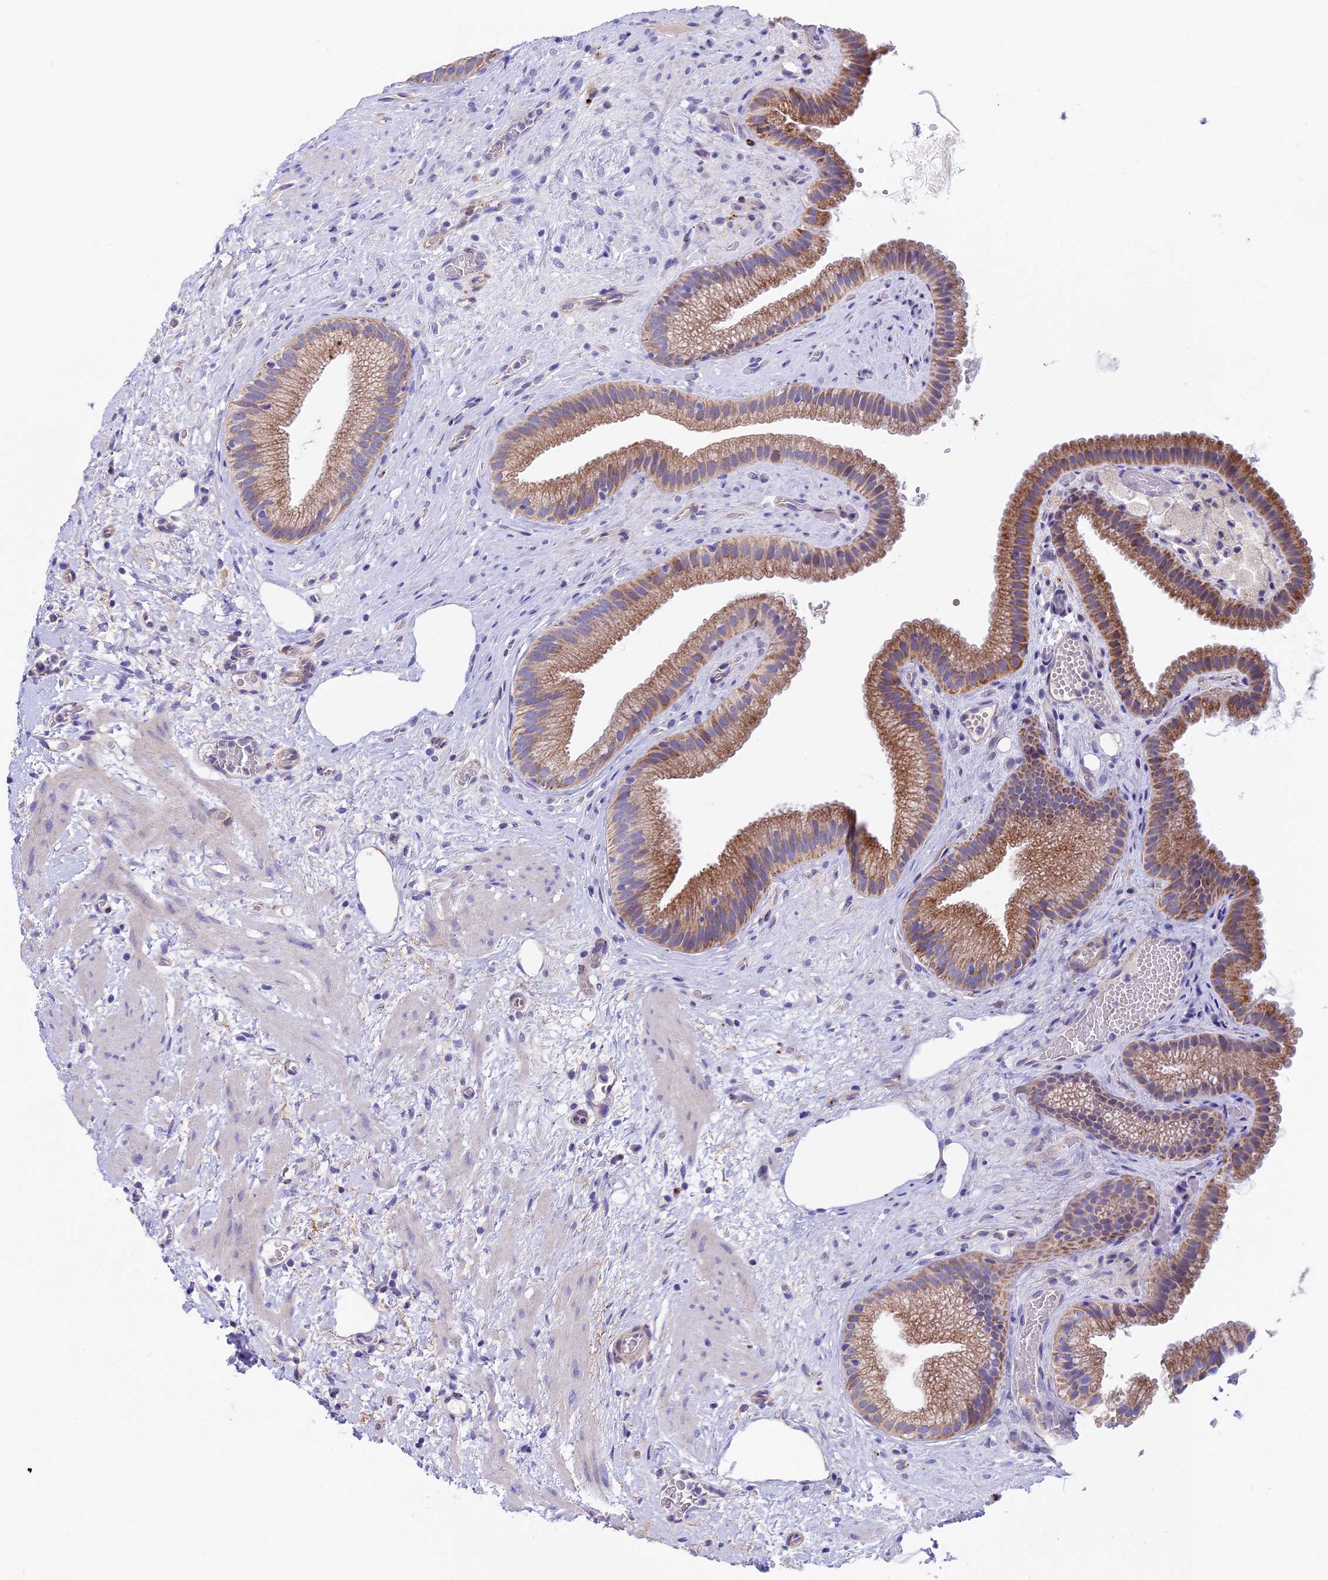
{"staining": {"intensity": "moderate", "quantity": ">75%", "location": "cytoplasmic/membranous"}, "tissue": "gallbladder", "cell_type": "Glandular cells", "image_type": "normal", "snomed": [{"axis": "morphology", "description": "Normal tissue, NOS"}, {"axis": "morphology", "description": "Inflammation, NOS"}, {"axis": "topography", "description": "Gallbladder"}], "caption": "Immunohistochemical staining of benign human gallbladder demonstrates medium levels of moderate cytoplasmic/membranous positivity in about >75% of glandular cells.", "gene": "ETFDH", "patient": {"sex": "male", "age": 51}}